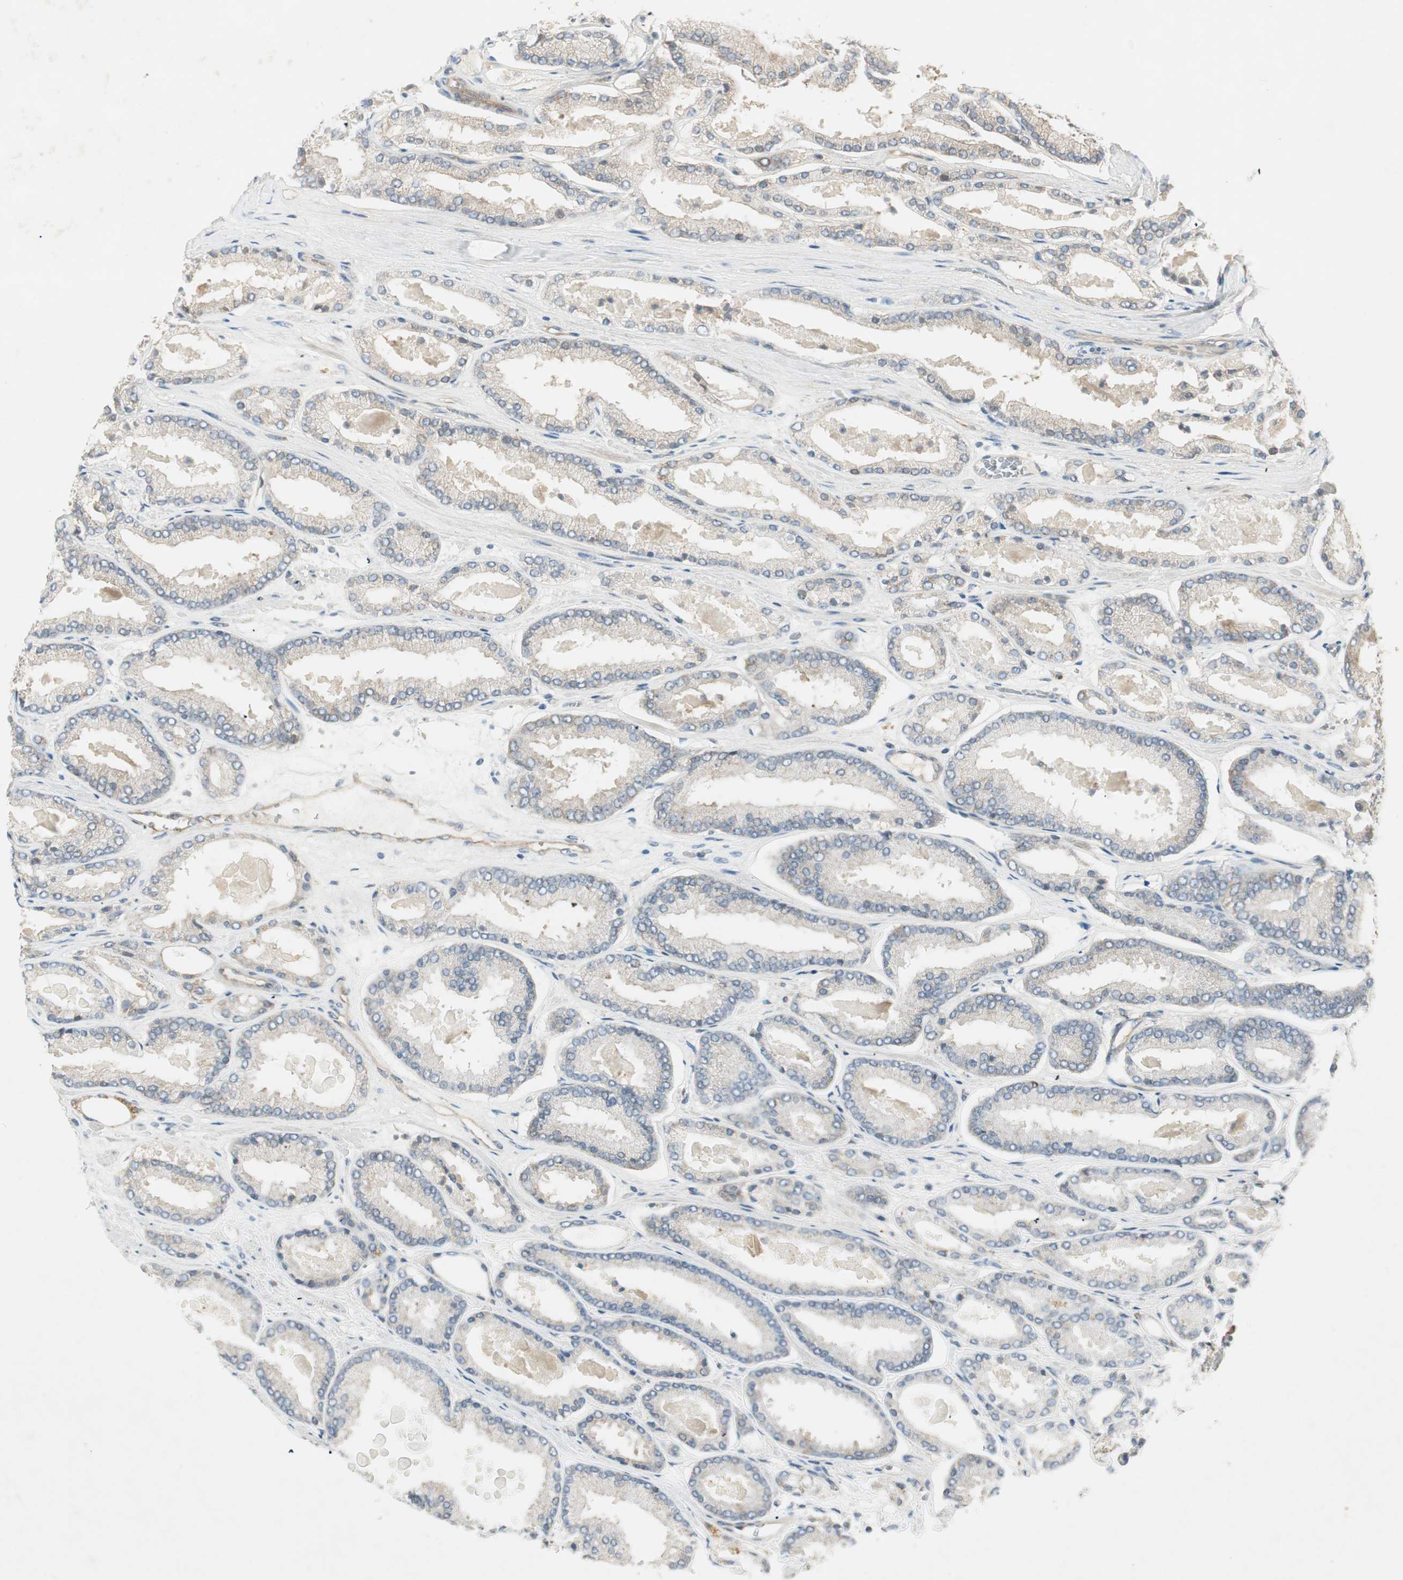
{"staining": {"intensity": "weak", "quantity": "<25%", "location": "cytoplasmic/membranous"}, "tissue": "prostate cancer", "cell_type": "Tumor cells", "image_type": "cancer", "snomed": [{"axis": "morphology", "description": "Adenocarcinoma, Low grade"}, {"axis": "topography", "description": "Prostate"}], "caption": "There is no significant expression in tumor cells of adenocarcinoma (low-grade) (prostate). Brightfield microscopy of immunohistochemistry (IHC) stained with DAB (brown) and hematoxylin (blue), captured at high magnification.", "gene": "STON1-GTF2A1L", "patient": {"sex": "male", "age": 59}}